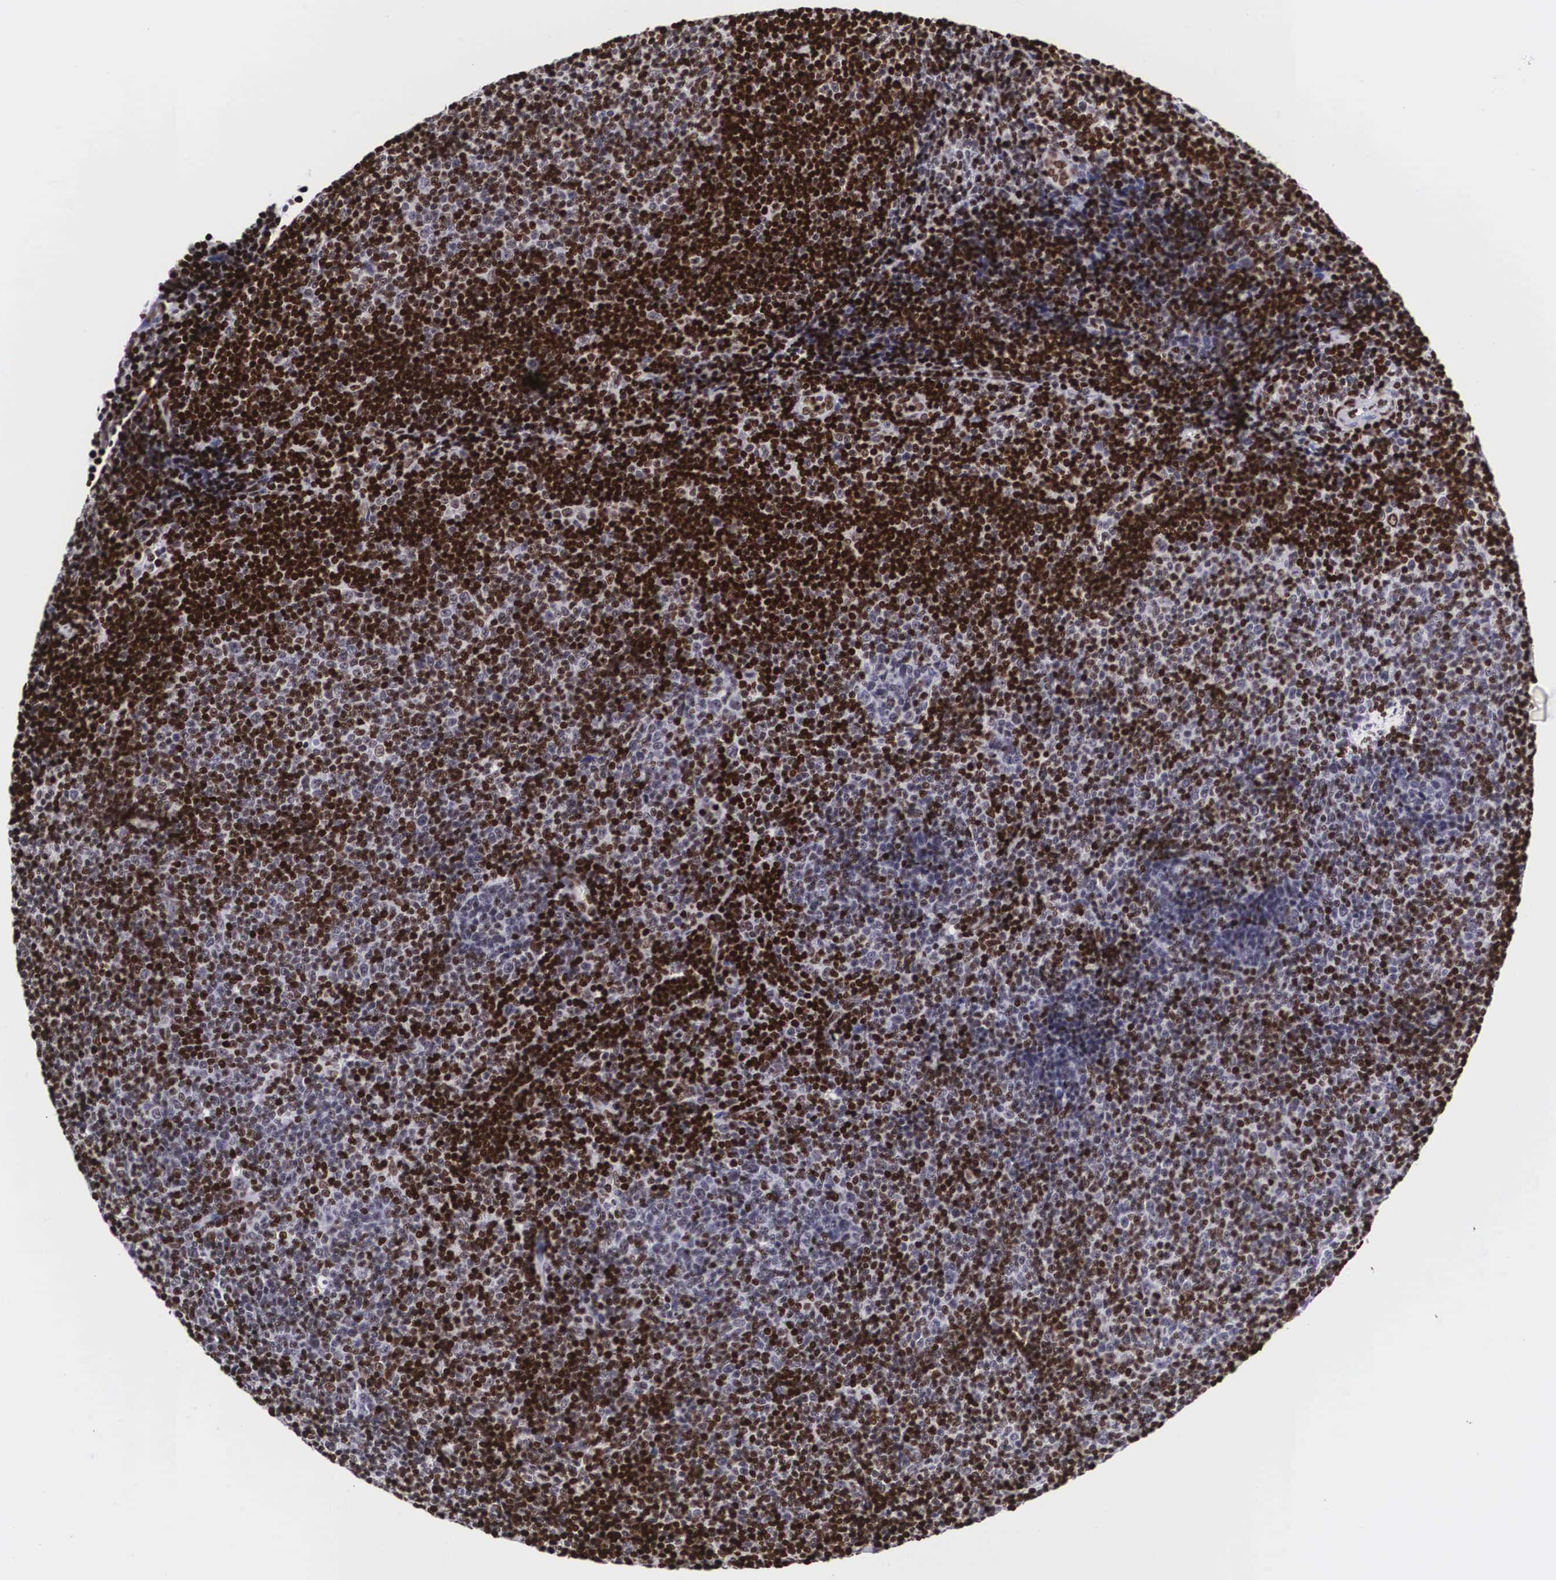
{"staining": {"intensity": "strong", "quantity": ">75%", "location": "nuclear"}, "tissue": "lymphoma", "cell_type": "Tumor cells", "image_type": "cancer", "snomed": [{"axis": "morphology", "description": "Malignant lymphoma, non-Hodgkin's type, Low grade"}, {"axis": "topography", "description": "Lymph node"}], "caption": "Low-grade malignant lymphoma, non-Hodgkin's type stained with IHC displays strong nuclear staining in about >75% of tumor cells.", "gene": "MECP2", "patient": {"sex": "male", "age": 49}}